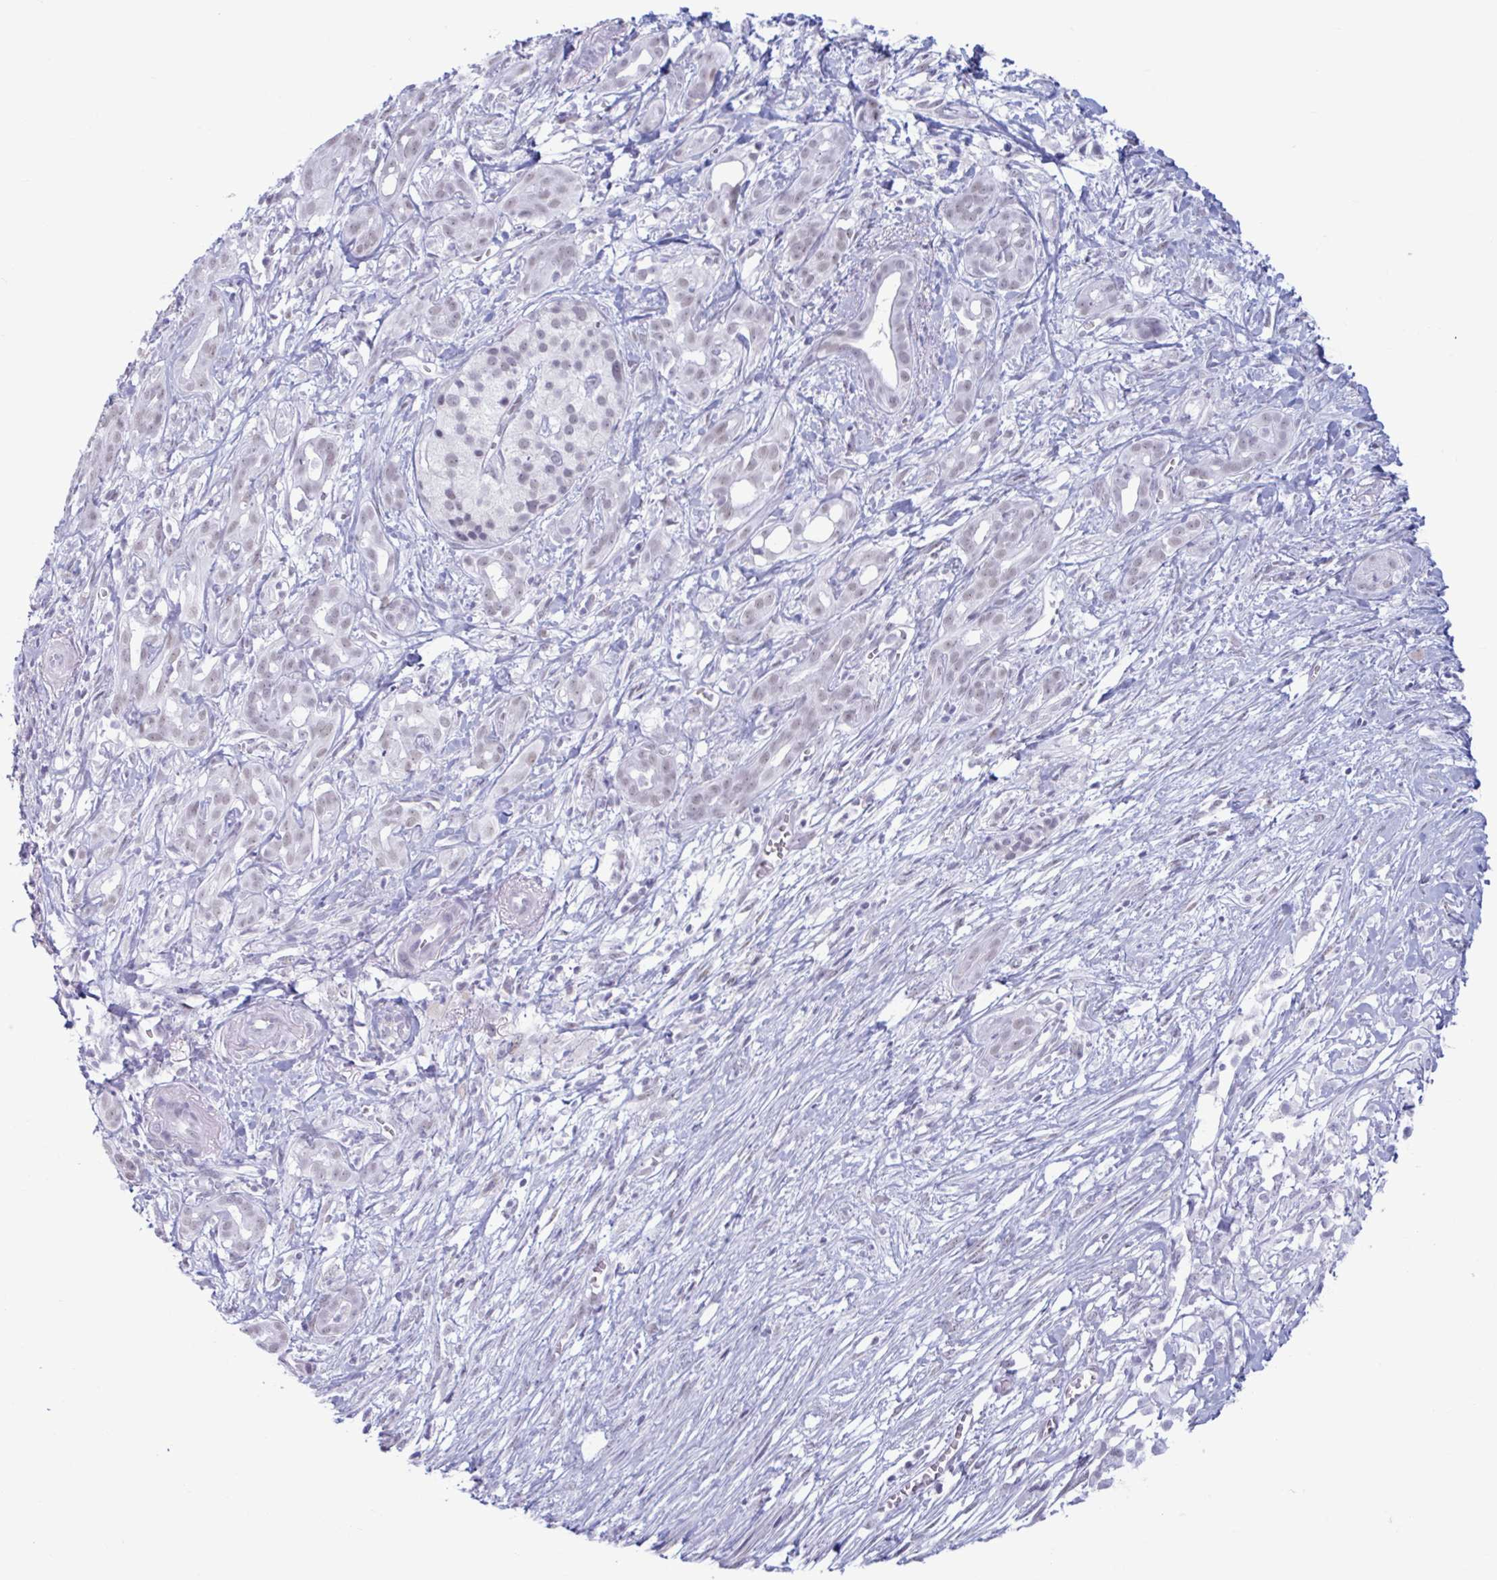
{"staining": {"intensity": "negative", "quantity": "none", "location": "none"}, "tissue": "pancreatic cancer", "cell_type": "Tumor cells", "image_type": "cancer", "snomed": [{"axis": "morphology", "description": "Adenocarcinoma, NOS"}, {"axis": "topography", "description": "Pancreas"}], "caption": "The histopathology image reveals no significant expression in tumor cells of pancreatic cancer.", "gene": "MSMB", "patient": {"sex": "male", "age": 61}}